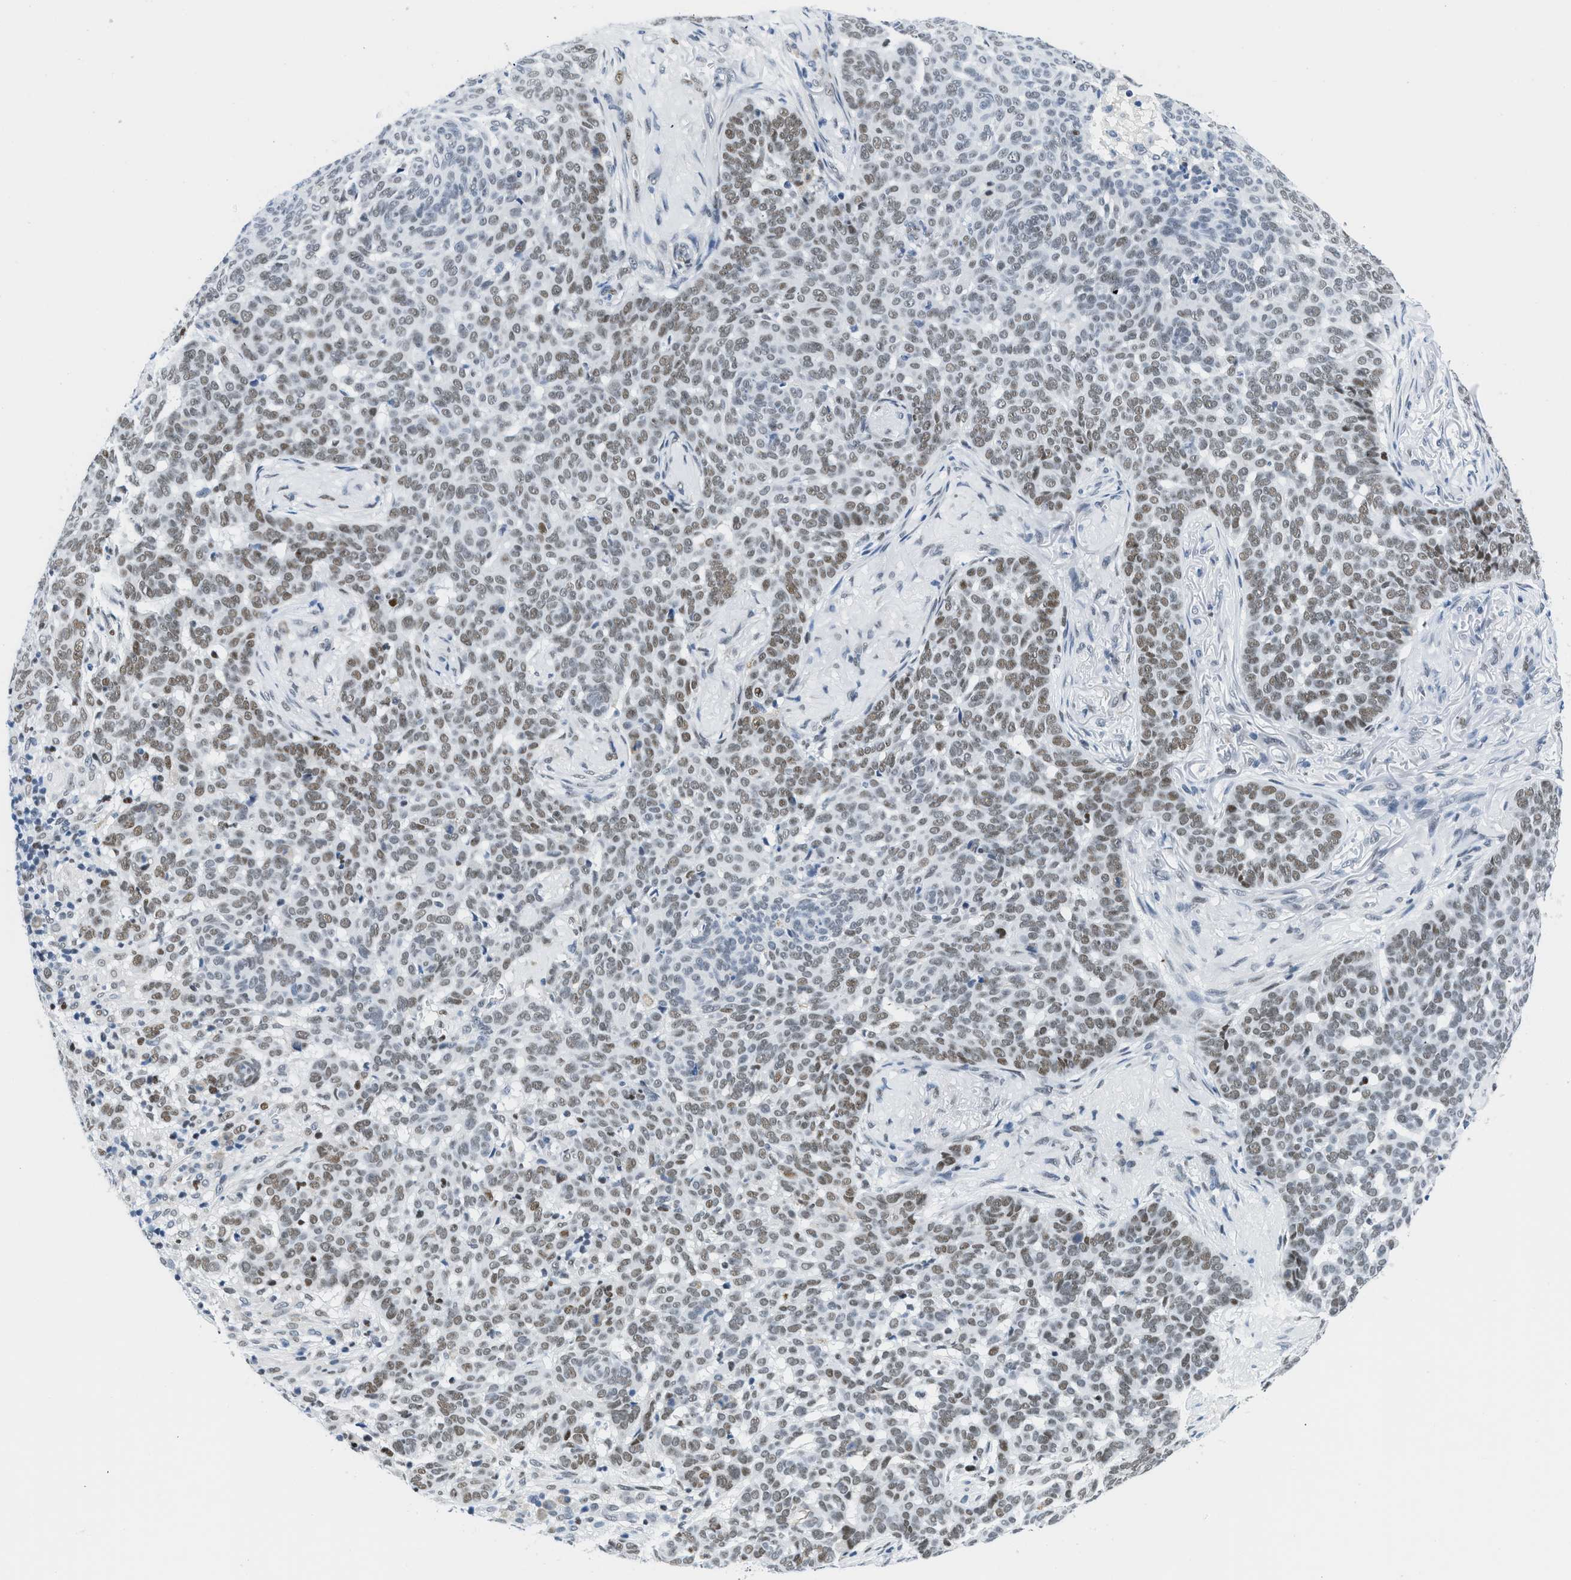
{"staining": {"intensity": "moderate", "quantity": ">75%", "location": "nuclear"}, "tissue": "skin cancer", "cell_type": "Tumor cells", "image_type": "cancer", "snomed": [{"axis": "morphology", "description": "Basal cell carcinoma"}, {"axis": "topography", "description": "Skin"}], "caption": "Immunohistochemical staining of skin basal cell carcinoma demonstrates moderate nuclear protein positivity in approximately >75% of tumor cells. The staining is performed using DAB brown chromogen to label protein expression. The nuclei are counter-stained blue using hematoxylin.", "gene": "SMARCAD1", "patient": {"sex": "male", "age": 85}}